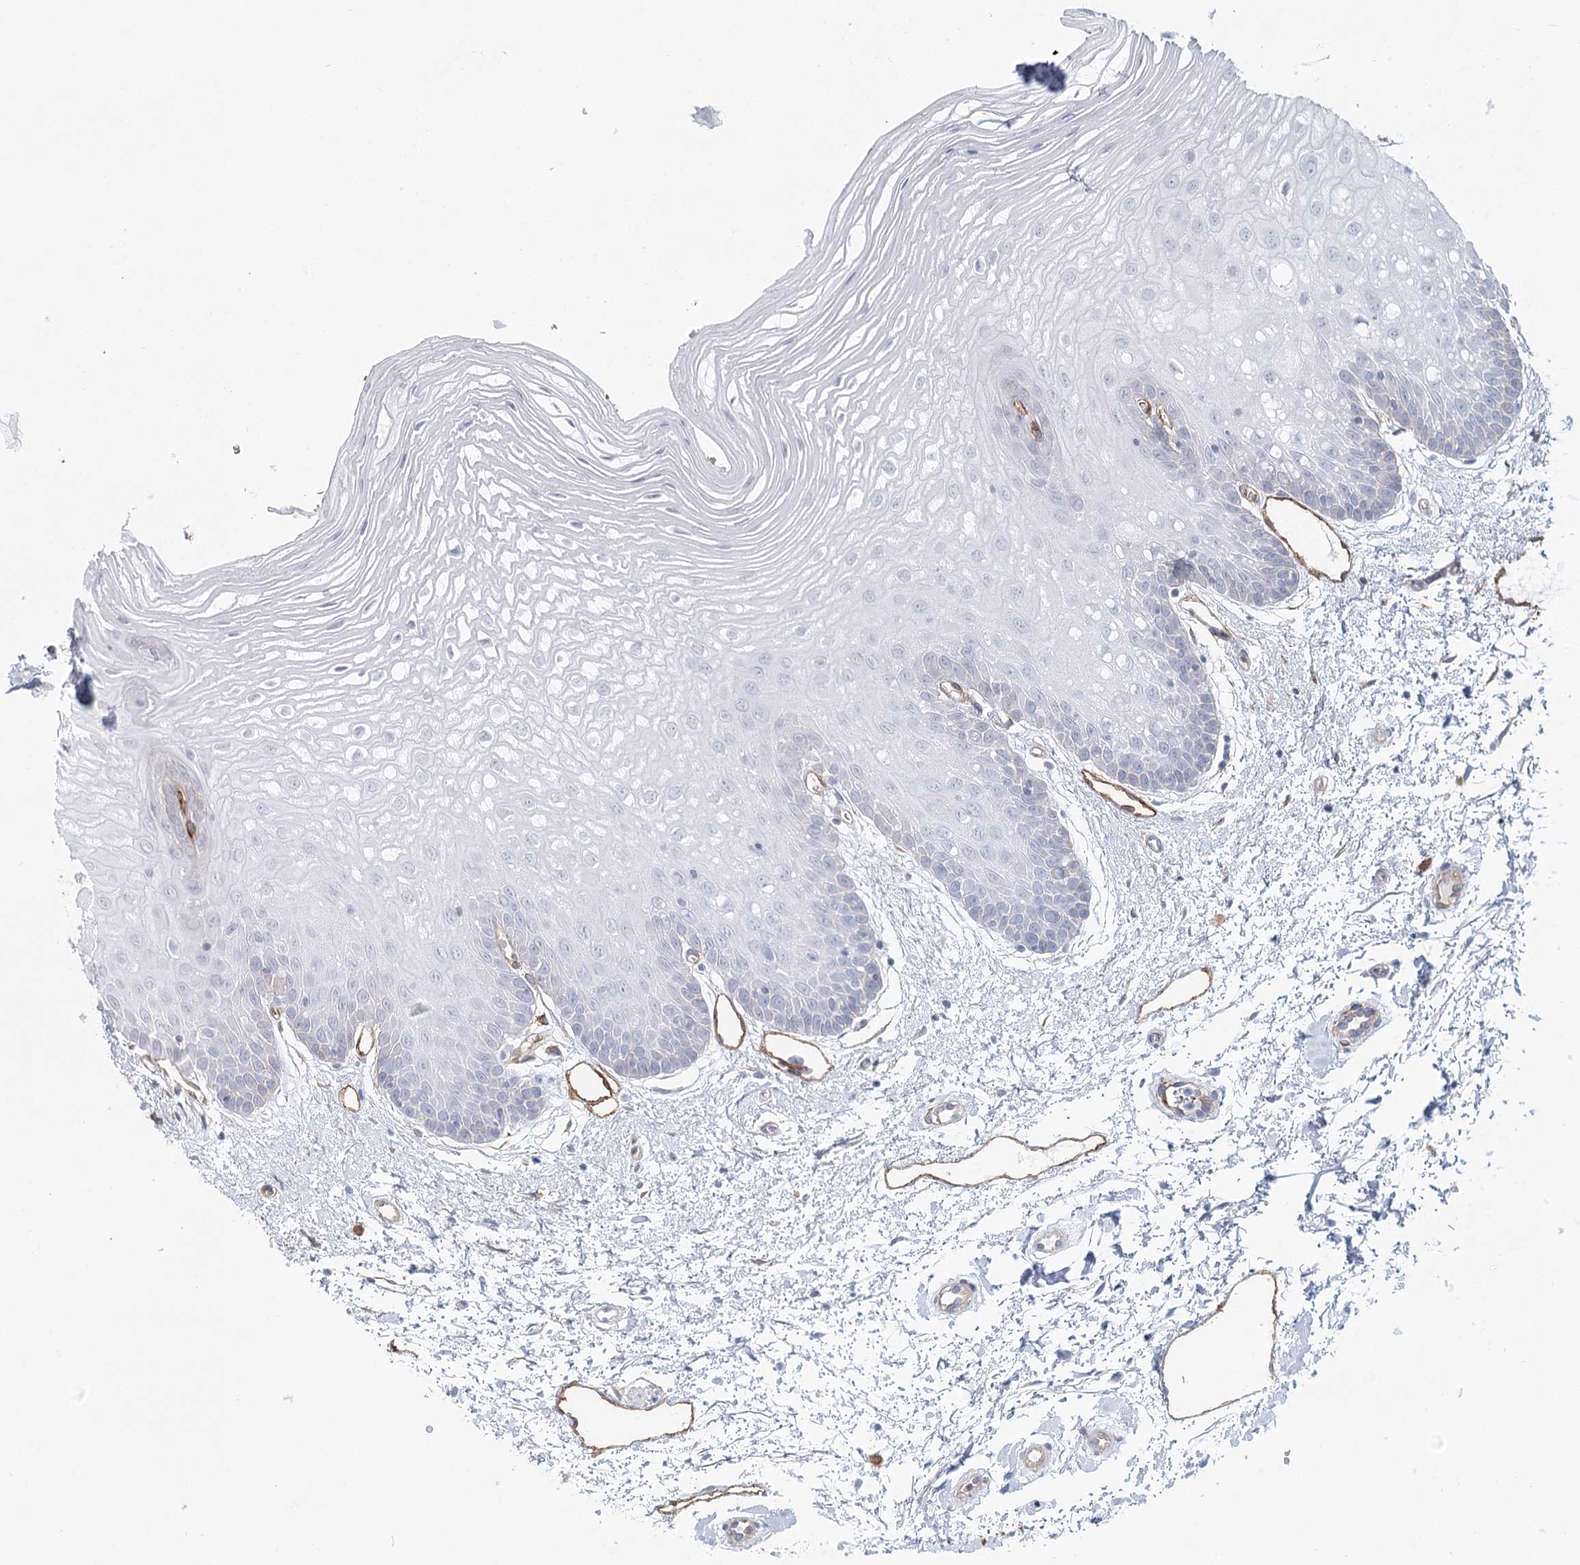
{"staining": {"intensity": "negative", "quantity": "none", "location": "none"}, "tissue": "oral mucosa", "cell_type": "Squamous epithelial cells", "image_type": "normal", "snomed": [{"axis": "morphology", "description": "Normal tissue, NOS"}, {"axis": "topography", "description": "Oral tissue"}, {"axis": "topography", "description": "Tounge, NOS"}], "caption": "Immunohistochemistry histopathology image of benign oral mucosa stained for a protein (brown), which displays no positivity in squamous epithelial cells.", "gene": "ZFYVE28", "patient": {"sex": "female", "age": 73}}